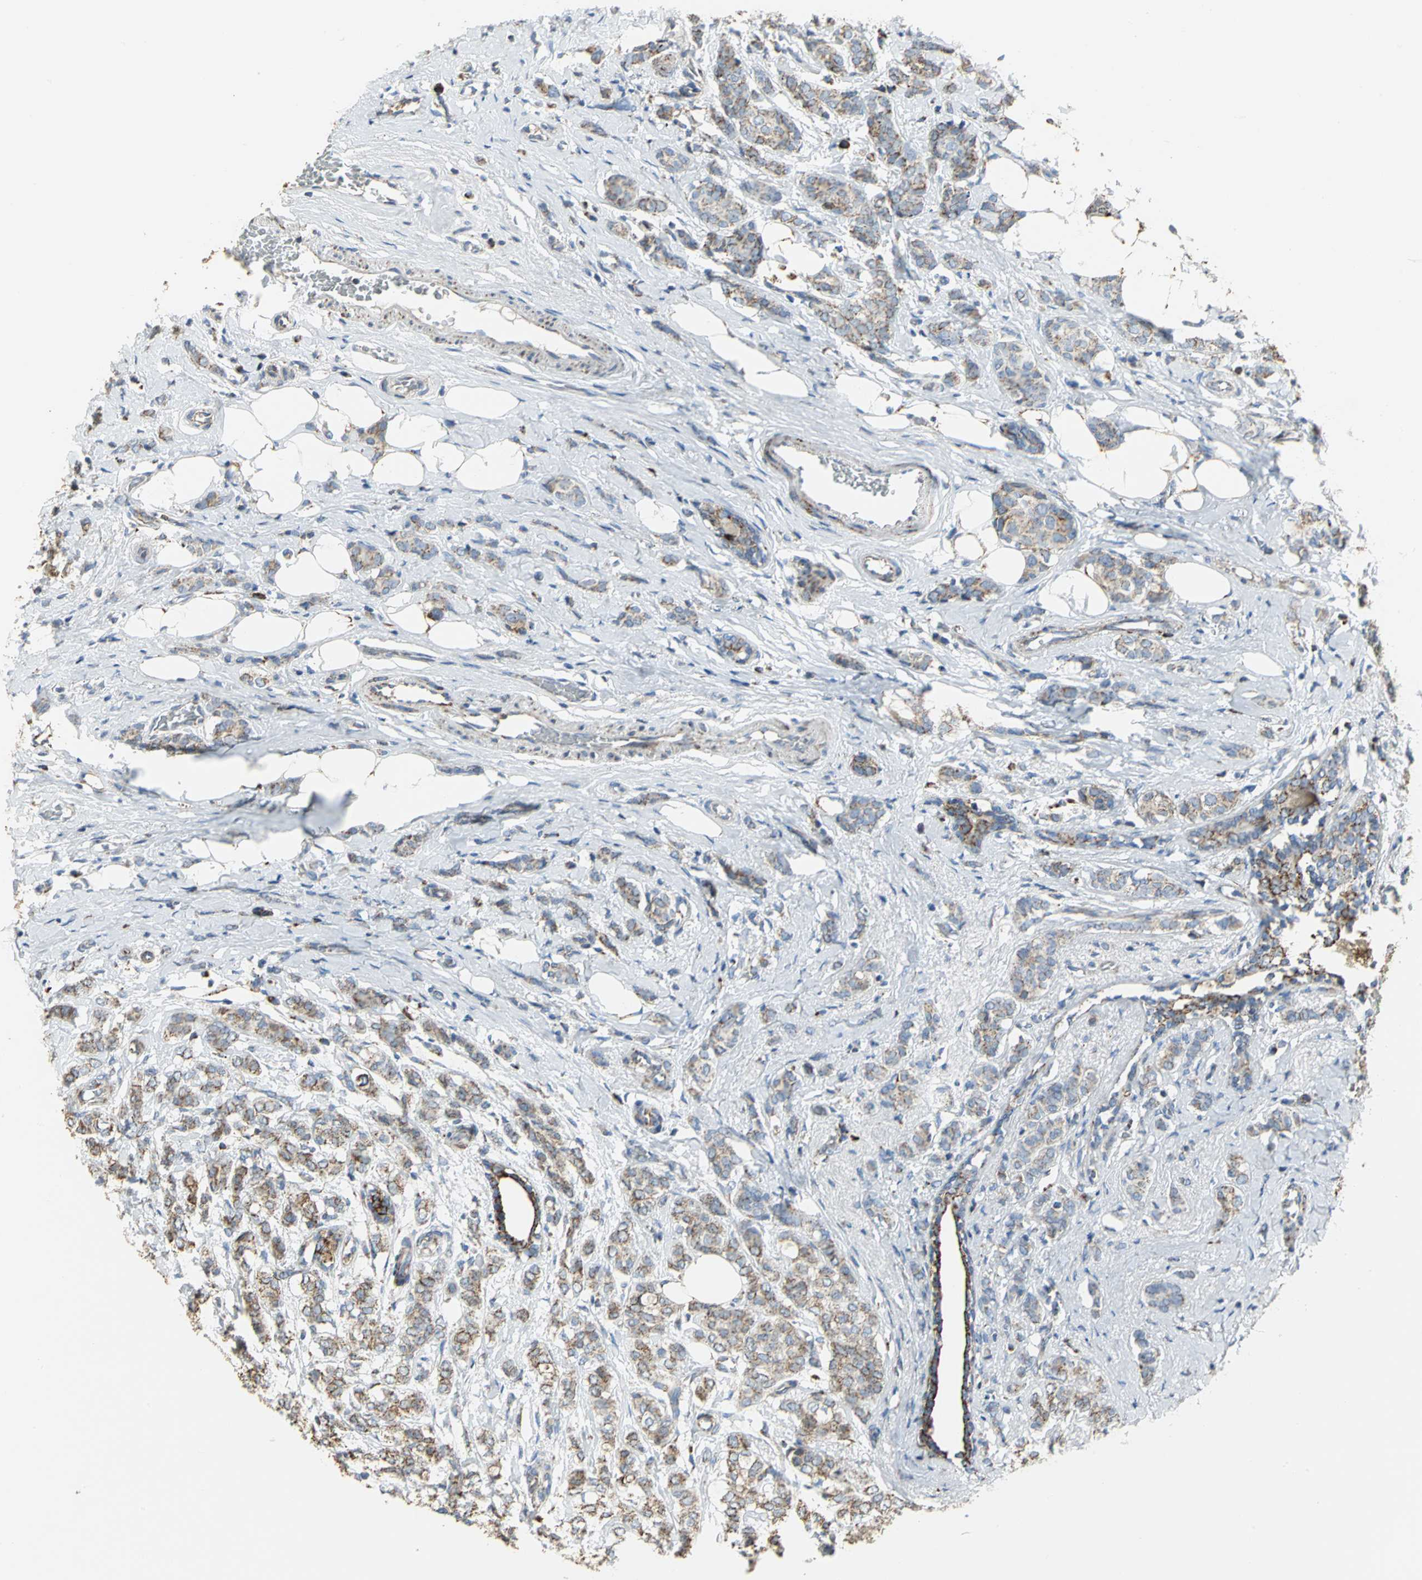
{"staining": {"intensity": "moderate", "quantity": "<25%", "location": "cytoplasmic/membranous"}, "tissue": "breast cancer", "cell_type": "Tumor cells", "image_type": "cancer", "snomed": [{"axis": "morphology", "description": "Lobular carcinoma"}, {"axis": "topography", "description": "Breast"}], "caption": "A histopathology image of breast cancer (lobular carcinoma) stained for a protein demonstrates moderate cytoplasmic/membranous brown staining in tumor cells. (IHC, brightfield microscopy, high magnification).", "gene": "NTRK1", "patient": {"sex": "female", "age": 60}}